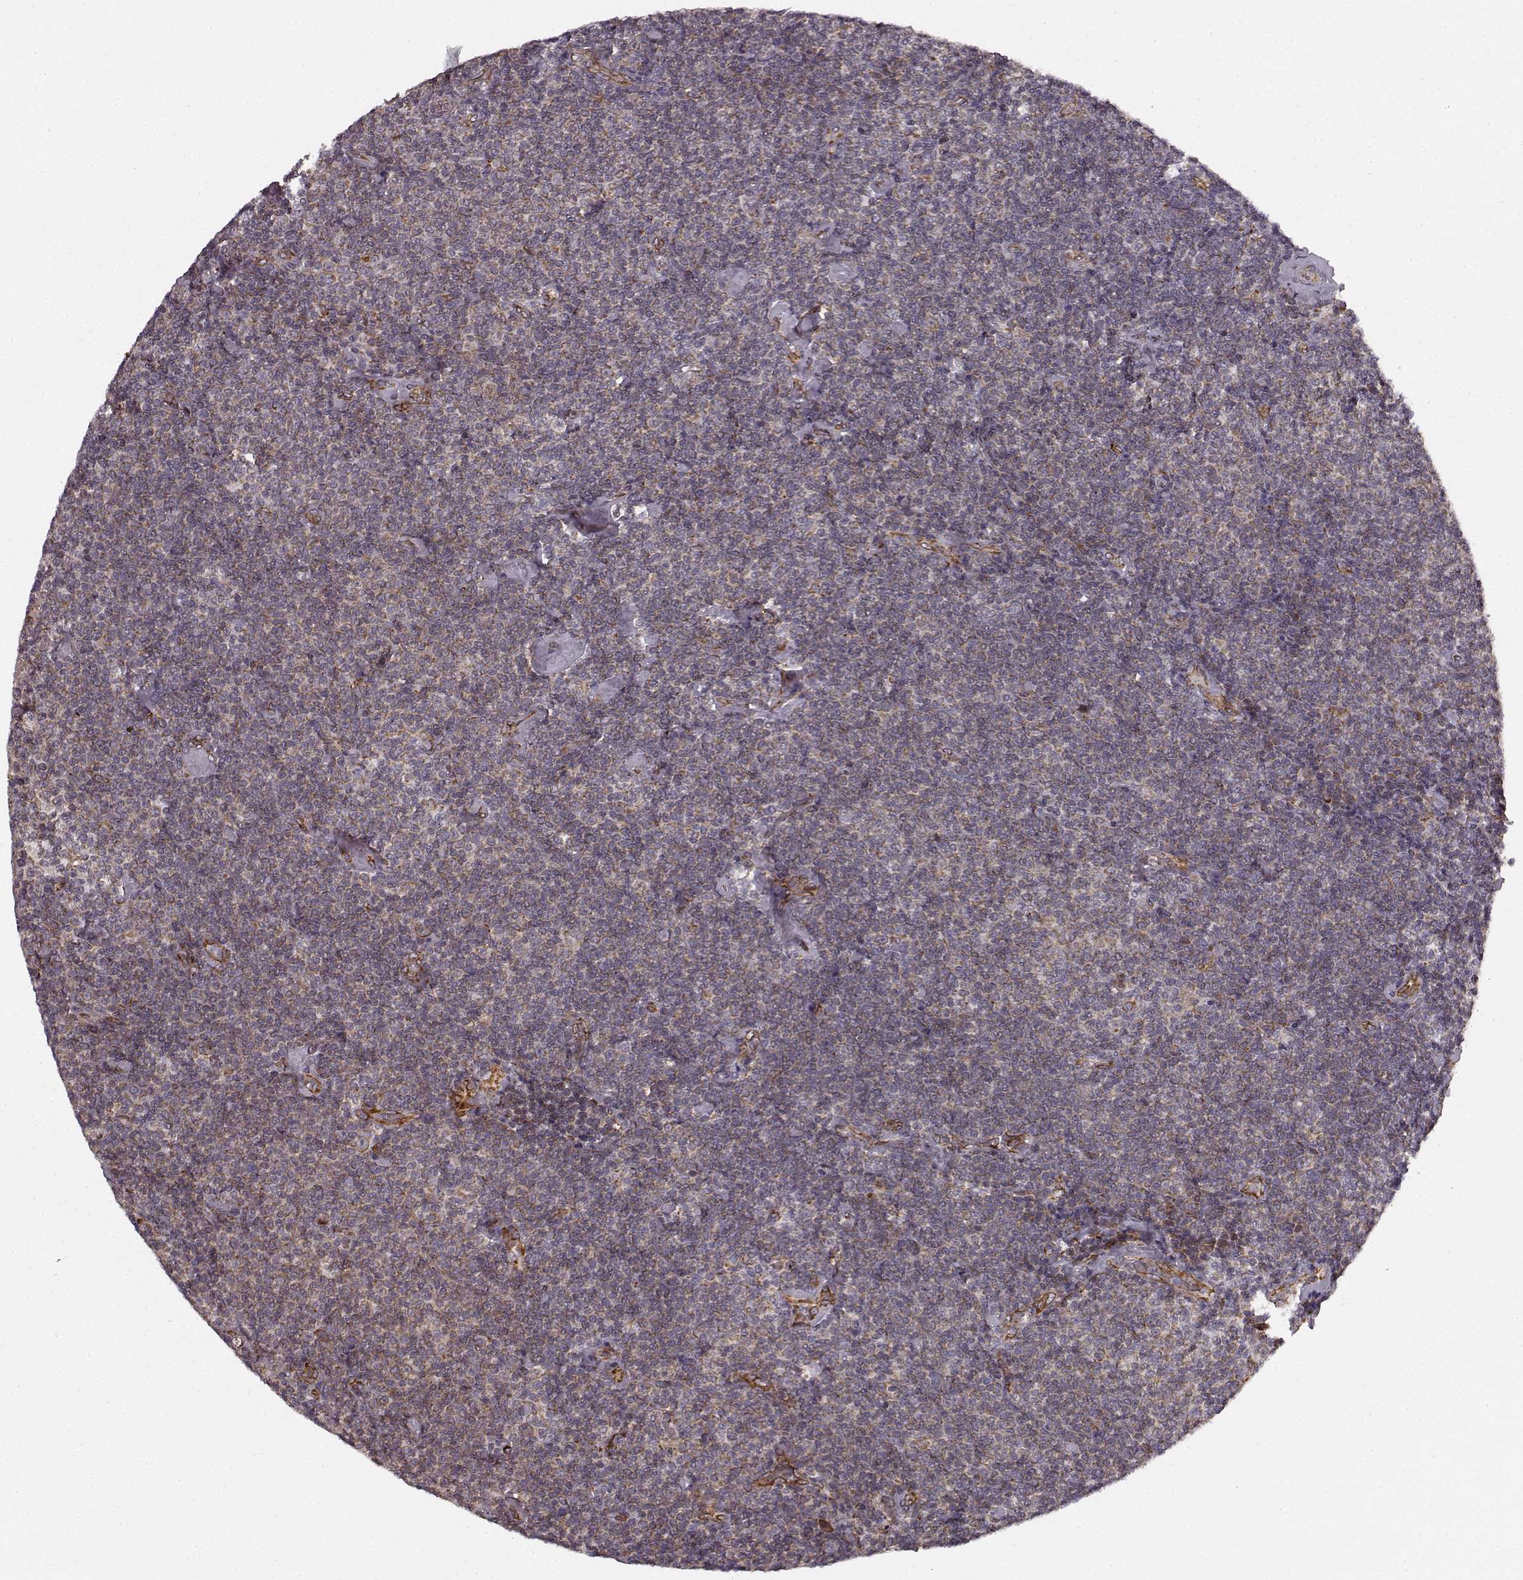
{"staining": {"intensity": "weak", "quantity": ">75%", "location": "cytoplasmic/membranous"}, "tissue": "lymphoma", "cell_type": "Tumor cells", "image_type": "cancer", "snomed": [{"axis": "morphology", "description": "Malignant lymphoma, non-Hodgkin's type, Low grade"}, {"axis": "topography", "description": "Lymph node"}], "caption": "Weak cytoplasmic/membranous expression for a protein is present in about >75% of tumor cells of low-grade malignant lymphoma, non-Hodgkin's type using immunohistochemistry.", "gene": "TMEM14A", "patient": {"sex": "male", "age": 81}}